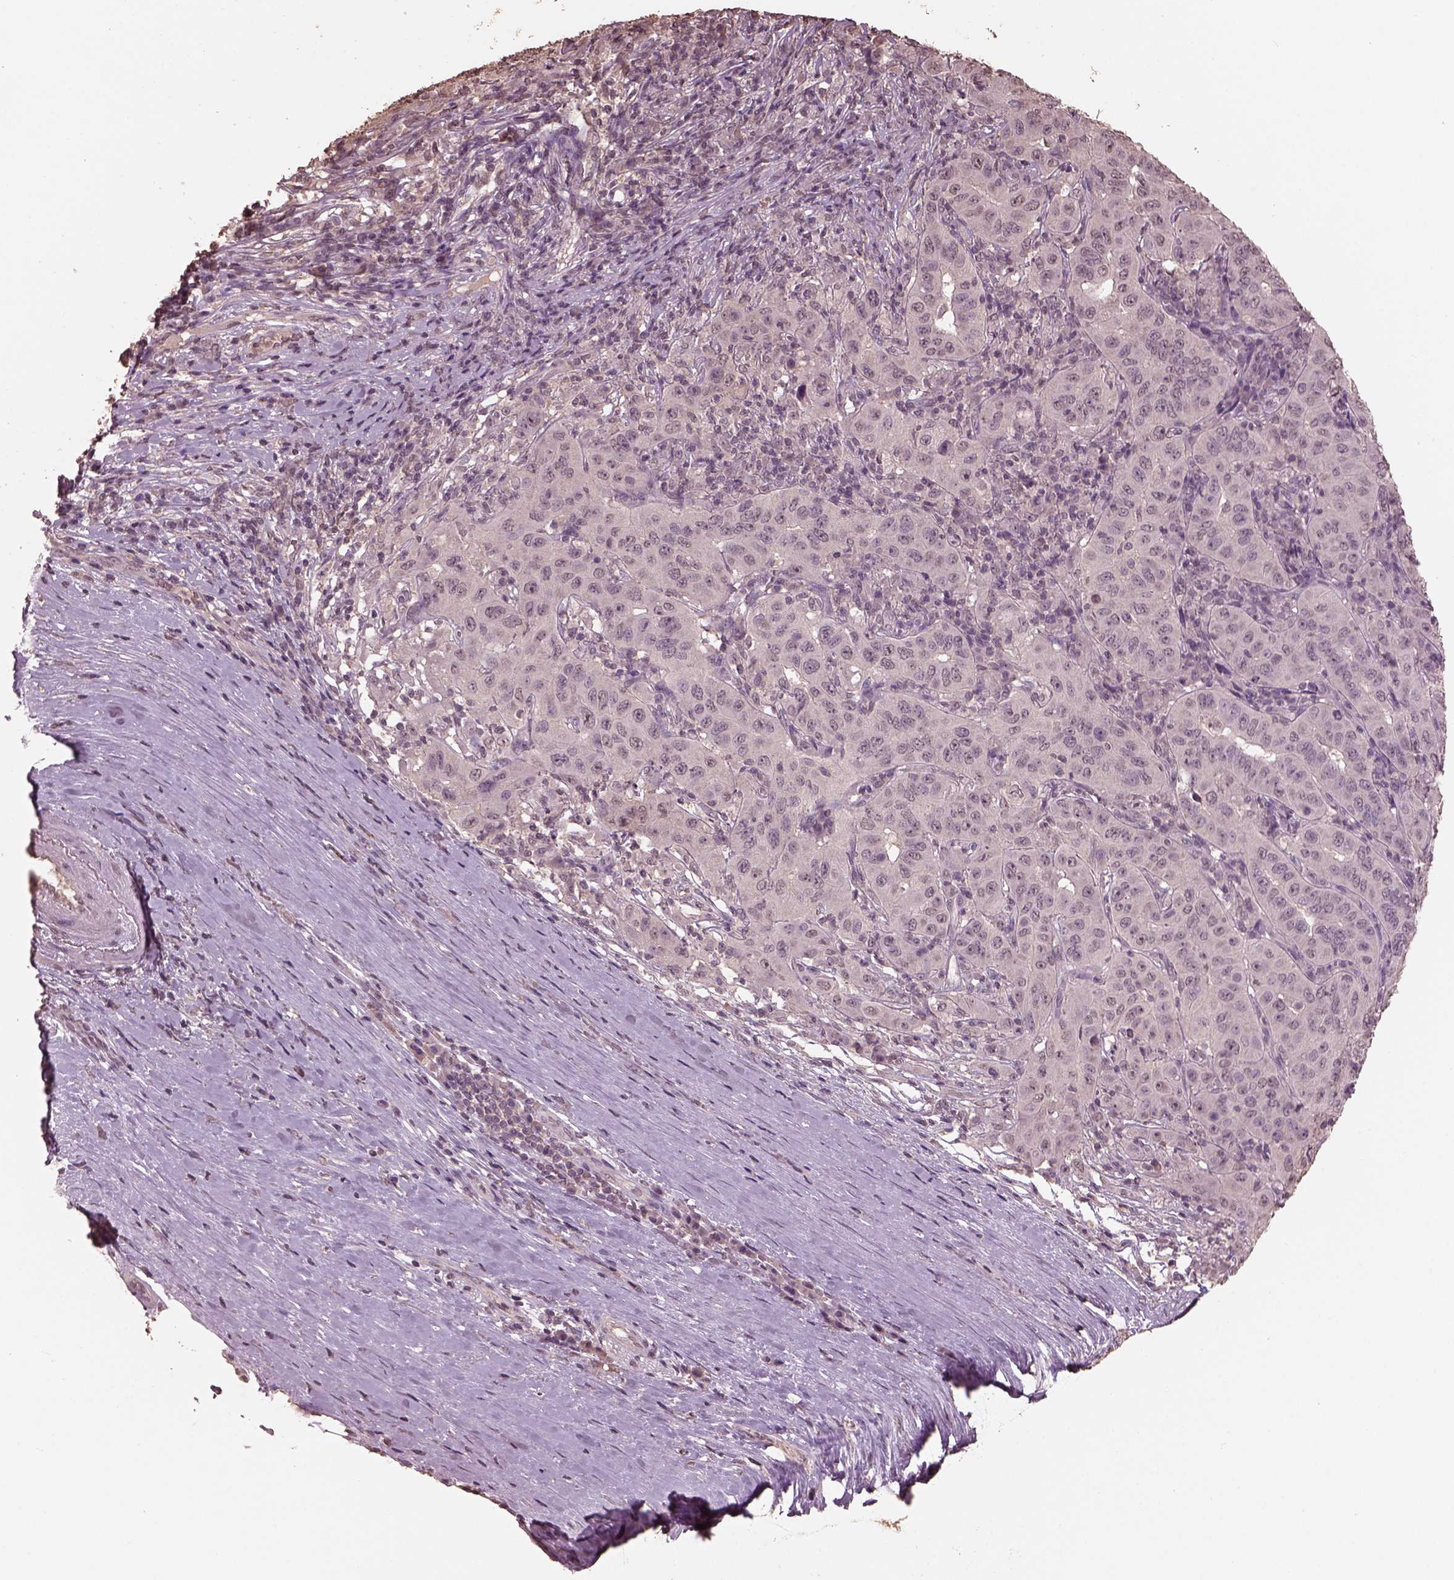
{"staining": {"intensity": "negative", "quantity": "none", "location": "none"}, "tissue": "pancreatic cancer", "cell_type": "Tumor cells", "image_type": "cancer", "snomed": [{"axis": "morphology", "description": "Adenocarcinoma, NOS"}, {"axis": "topography", "description": "Pancreas"}], "caption": "IHC histopathology image of human pancreatic cancer stained for a protein (brown), which reveals no positivity in tumor cells.", "gene": "CPT1C", "patient": {"sex": "male", "age": 63}}